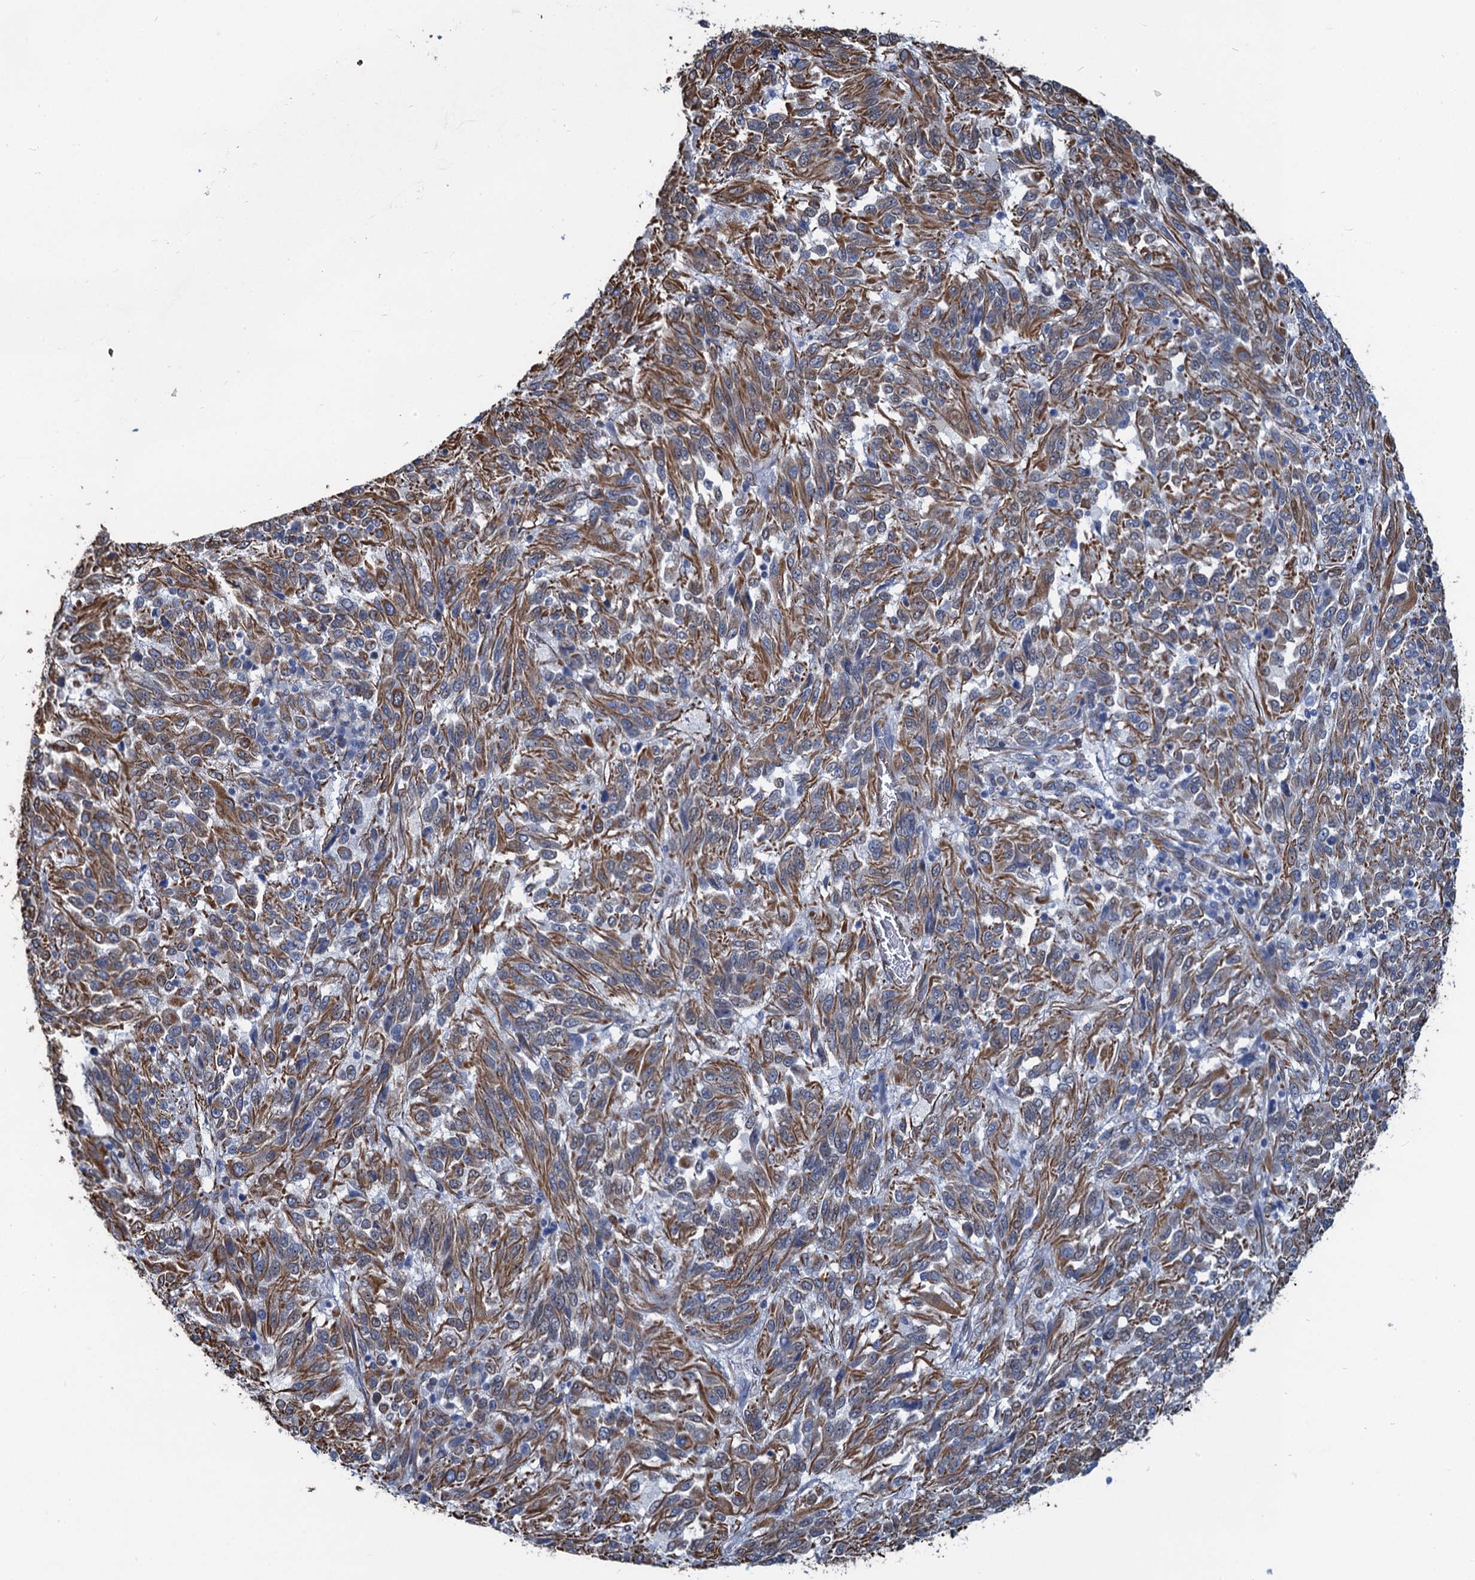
{"staining": {"intensity": "moderate", "quantity": ">75%", "location": "cytoplasmic/membranous"}, "tissue": "melanoma", "cell_type": "Tumor cells", "image_type": "cancer", "snomed": [{"axis": "morphology", "description": "Malignant melanoma, Metastatic site"}, {"axis": "topography", "description": "Lung"}], "caption": "Tumor cells display medium levels of moderate cytoplasmic/membranous positivity in approximately >75% of cells in human melanoma.", "gene": "PGM2", "patient": {"sex": "male", "age": 64}}